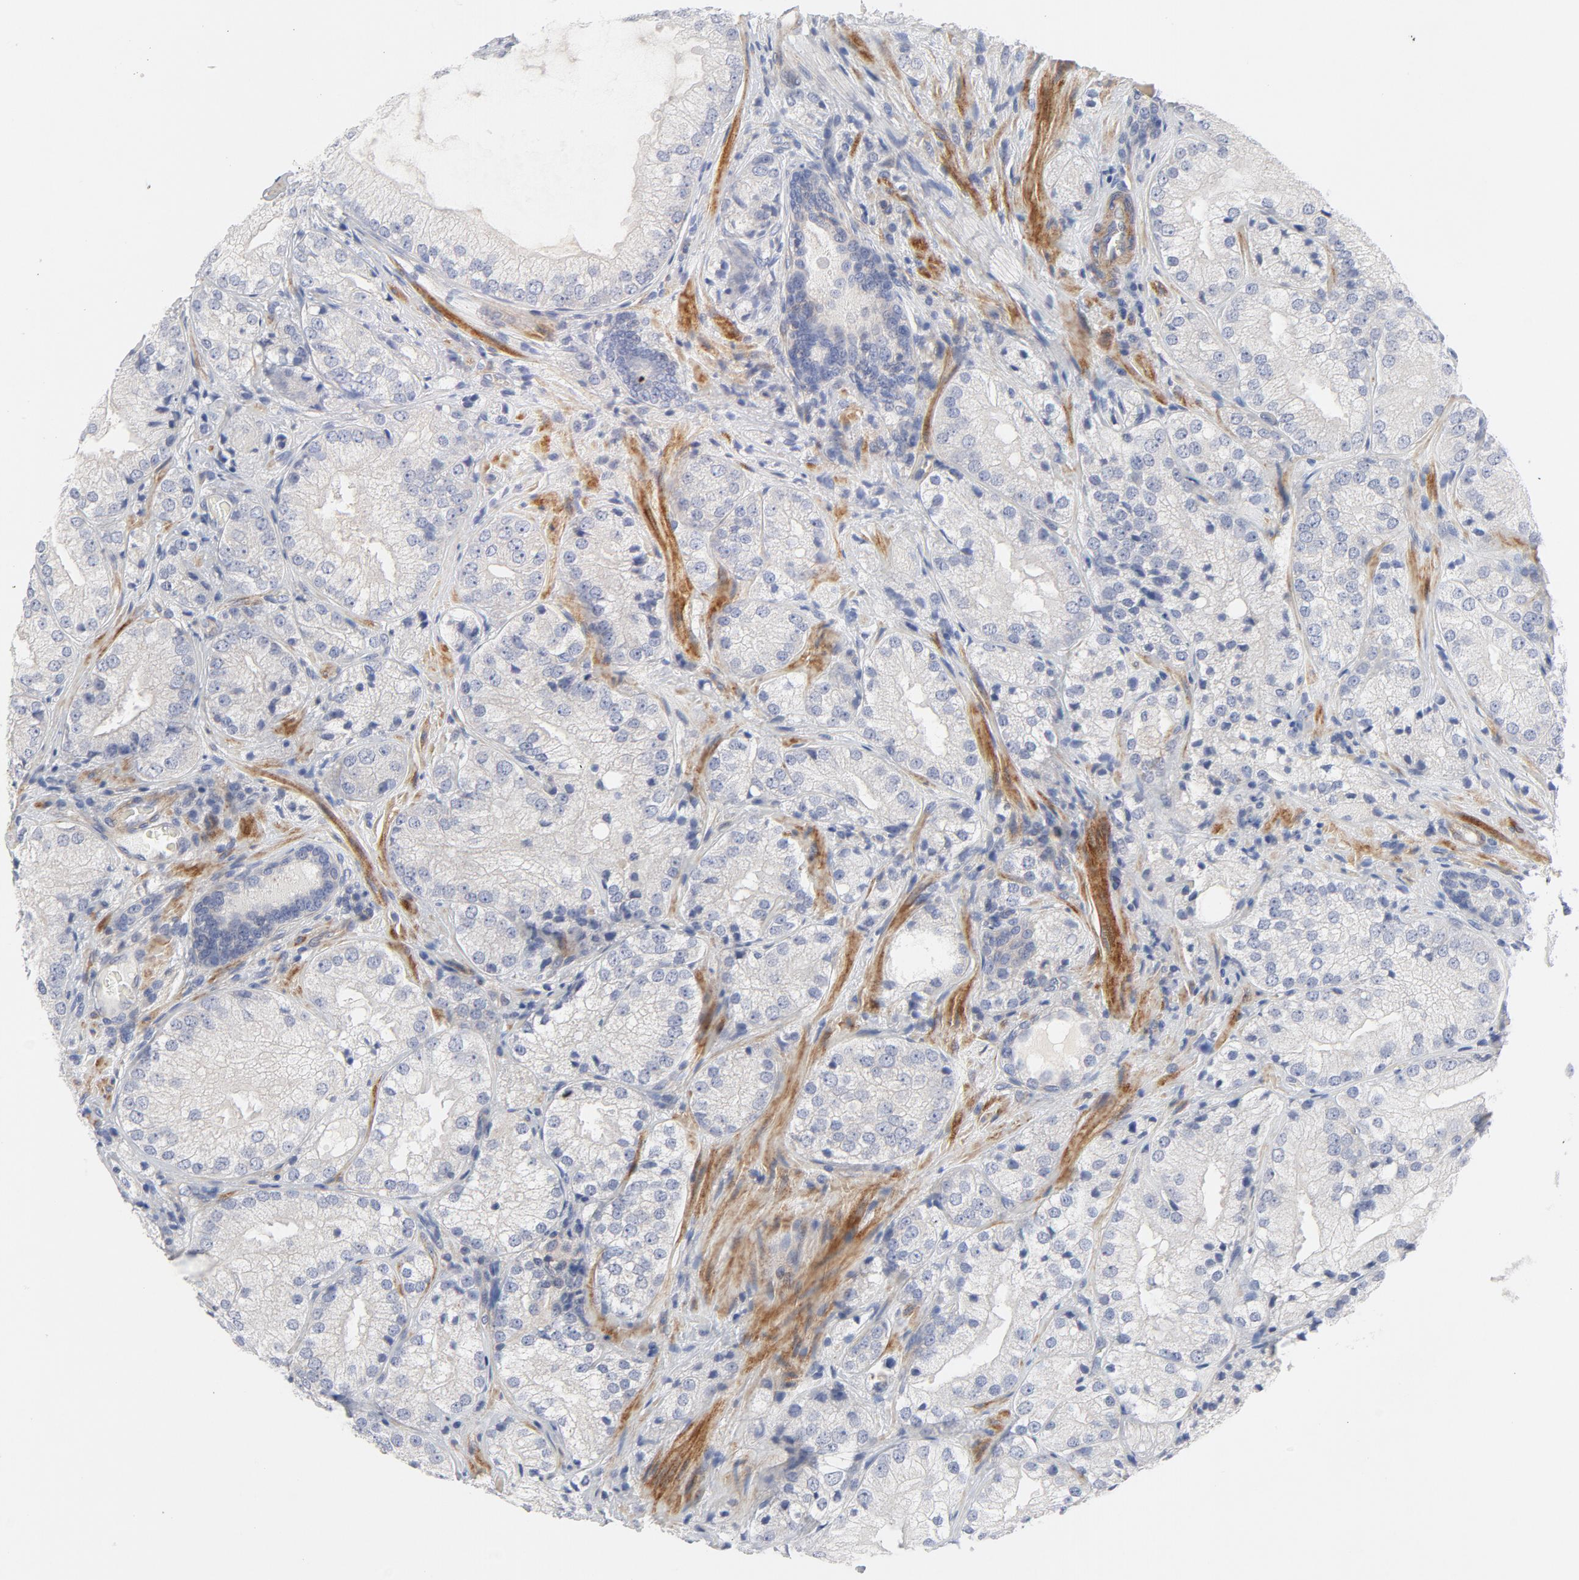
{"staining": {"intensity": "negative", "quantity": "none", "location": "none"}, "tissue": "prostate cancer", "cell_type": "Tumor cells", "image_type": "cancer", "snomed": [{"axis": "morphology", "description": "Adenocarcinoma, Low grade"}, {"axis": "topography", "description": "Prostate"}], "caption": "This is an immunohistochemistry image of low-grade adenocarcinoma (prostate). There is no positivity in tumor cells.", "gene": "ROCK1", "patient": {"sex": "male", "age": 60}}